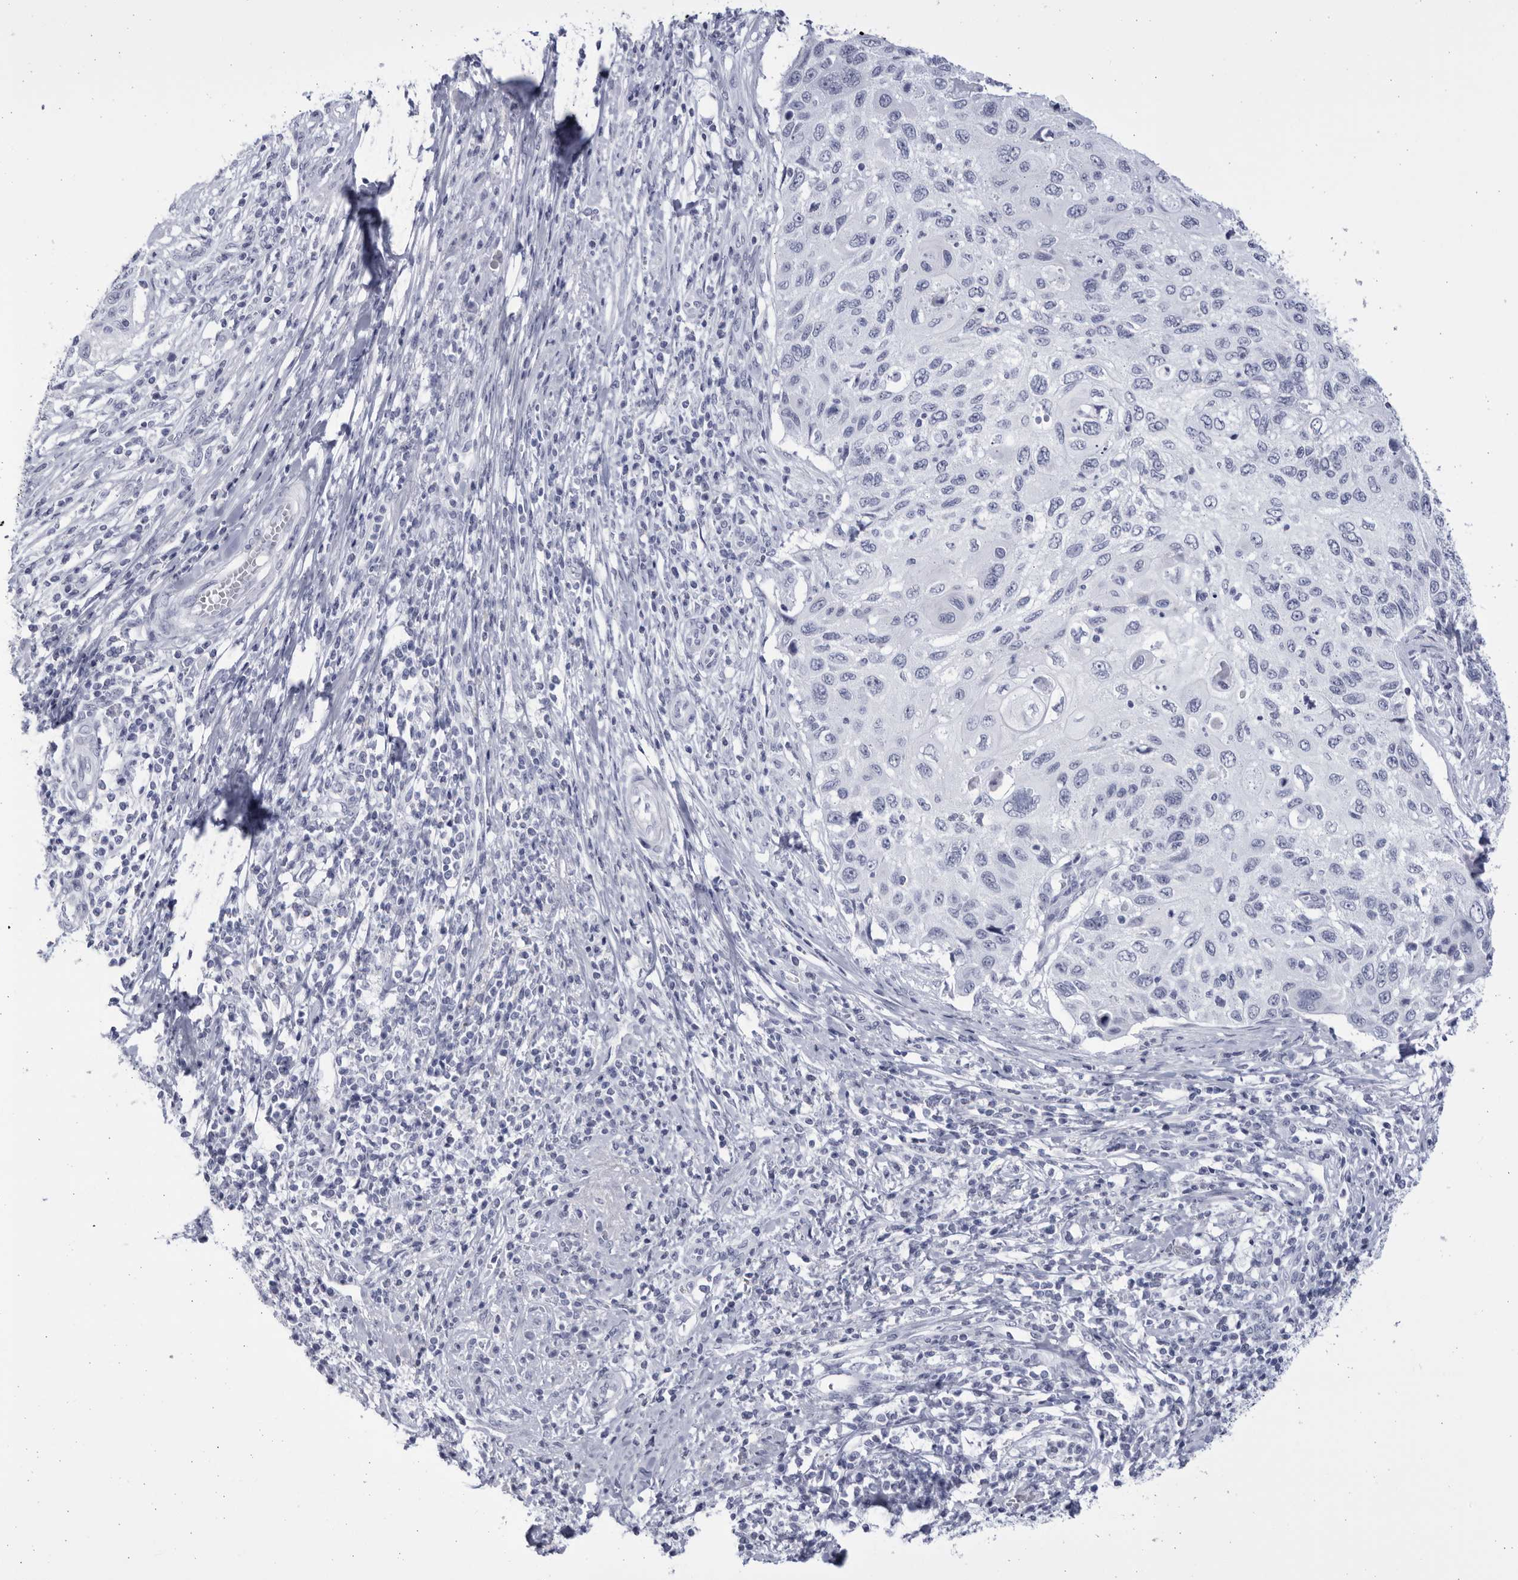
{"staining": {"intensity": "negative", "quantity": "none", "location": "none"}, "tissue": "cervical cancer", "cell_type": "Tumor cells", "image_type": "cancer", "snomed": [{"axis": "morphology", "description": "Squamous cell carcinoma, NOS"}, {"axis": "topography", "description": "Cervix"}], "caption": "IHC histopathology image of cervical squamous cell carcinoma stained for a protein (brown), which exhibits no staining in tumor cells.", "gene": "CCDC181", "patient": {"sex": "female", "age": 70}}